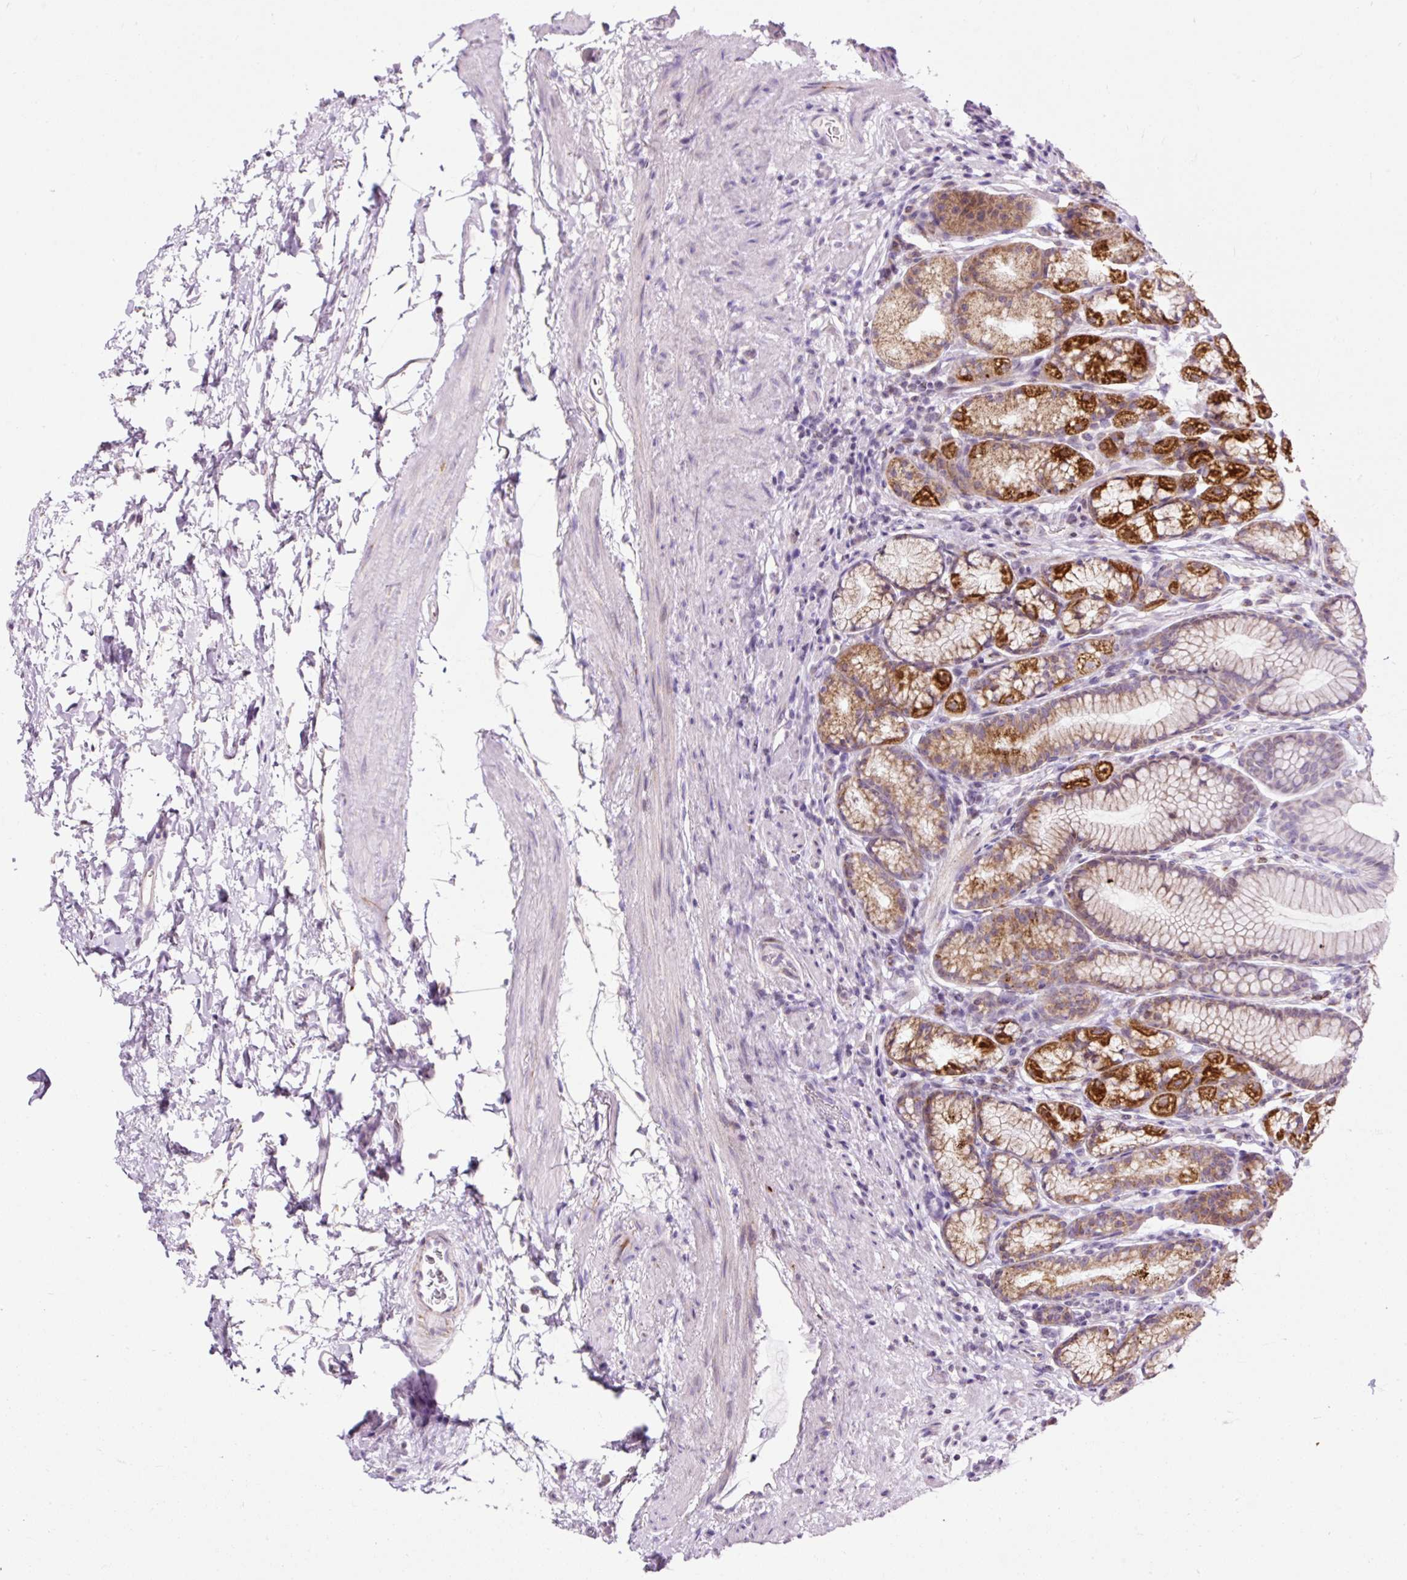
{"staining": {"intensity": "strong", "quantity": "25%-75%", "location": "cytoplasmic/membranous"}, "tissue": "stomach", "cell_type": "Glandular cells", "image_type": "normal", "snomed": [{"axis": "morphology", "description": "Normal tissue, NOS"}, {"axis": "topography", "description": "Stomach, lower"}], "caption": "Immunohistochemical staining of normal human stomach reveals 25%-75% levels of strong cytoplasmic/membranous protein positivity in about 25%-75% of glandular cells.", "gene": "FMC1", "patient": {"sex": "male", "age": 67}}